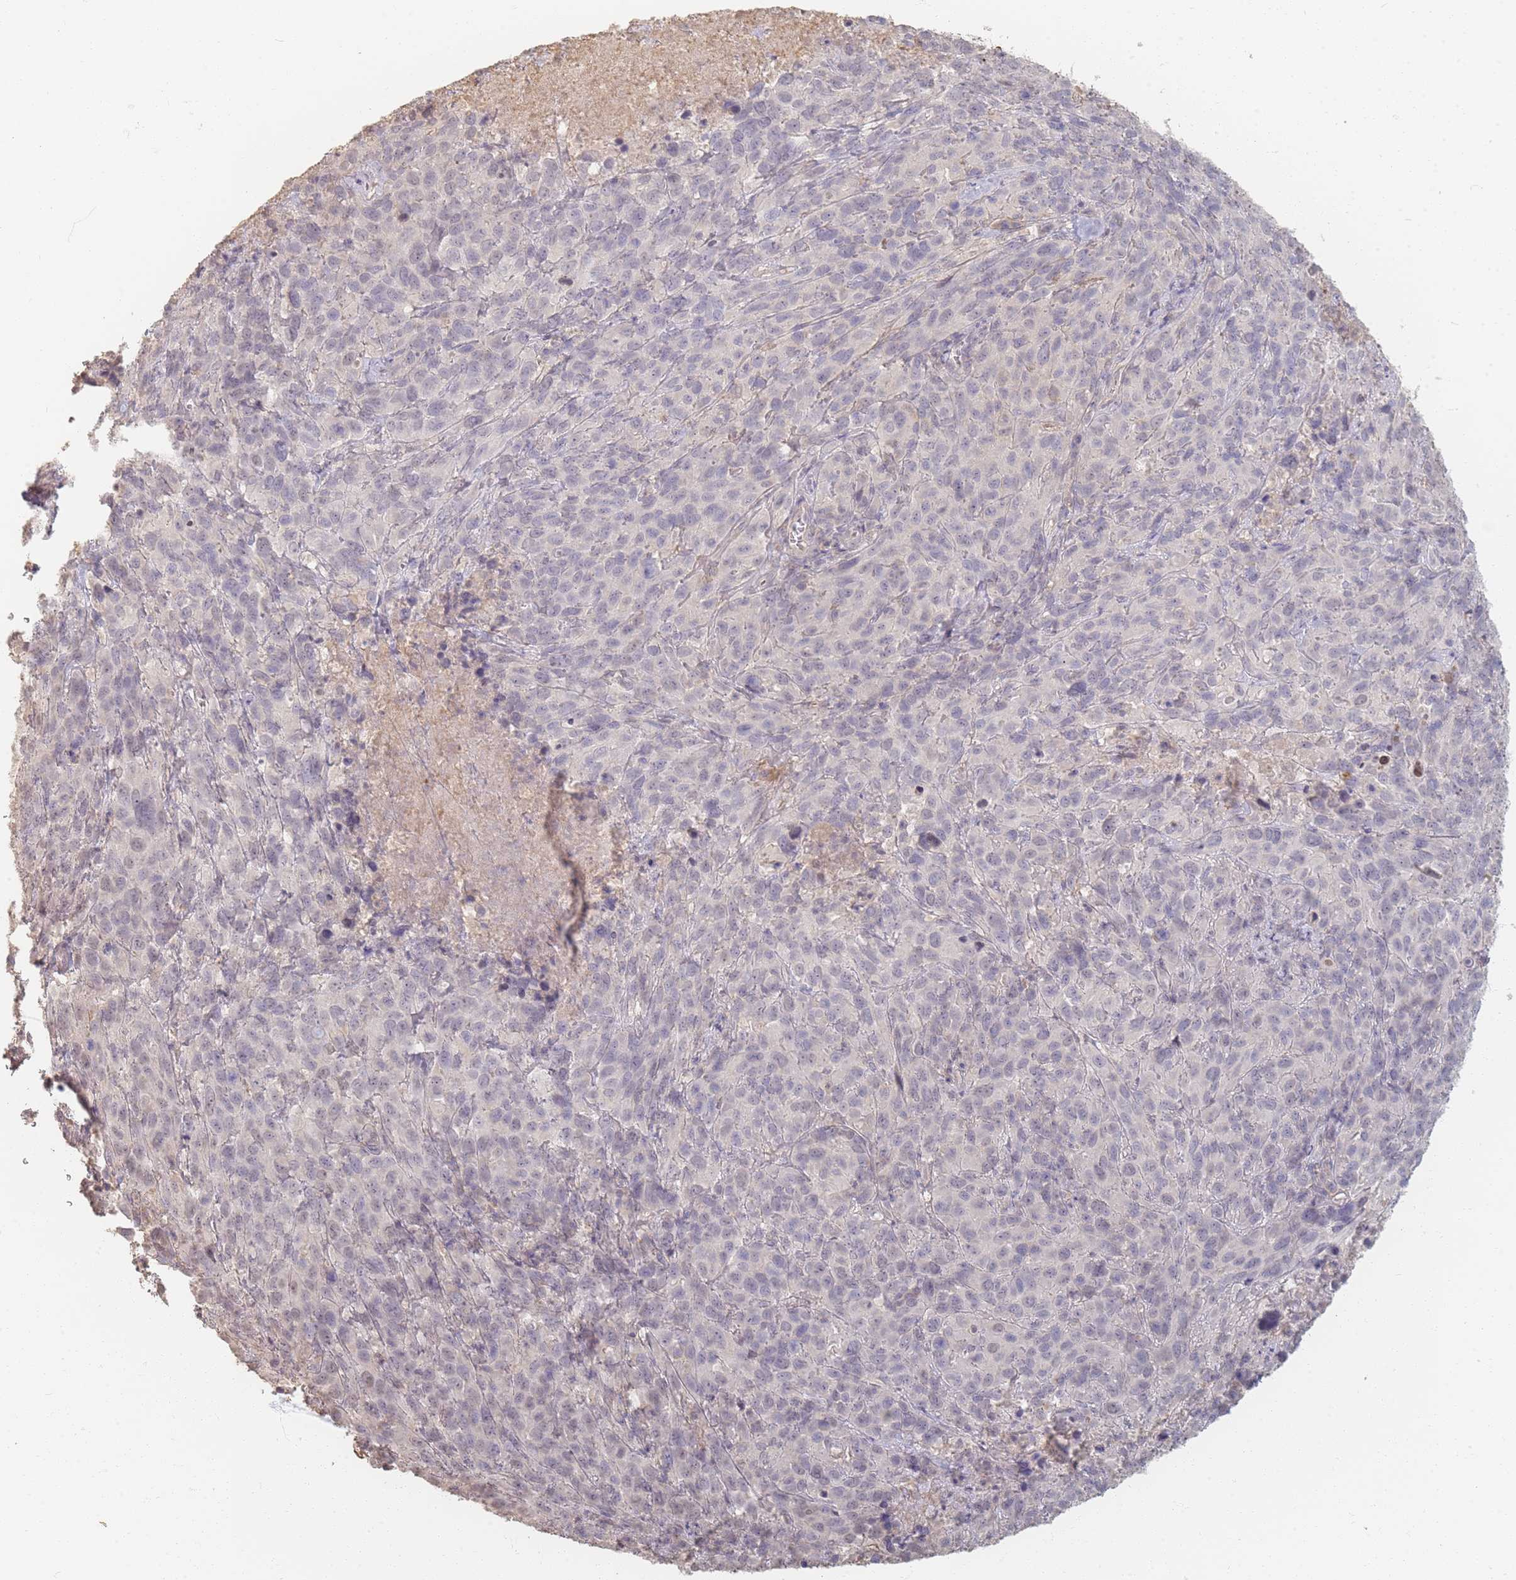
{"staining": {"intensity": "negative", "quantity": "none", "location": "none"}, "tissue": "cervical cancer", "cell_type": "Tumor cells", "image_type": "cancer", "snomed": [{"axis": "morphology", "description": "Squamous cell carcinoma, NOS"}, {"axis": "topography", "description": "Cervix"}], "caption": "An image of human squamous cell carcinoma (cervical) is negative for staining in tumor cells.", "gene": "RFTN1", "patient": {"sex": "female", "age": 51}}